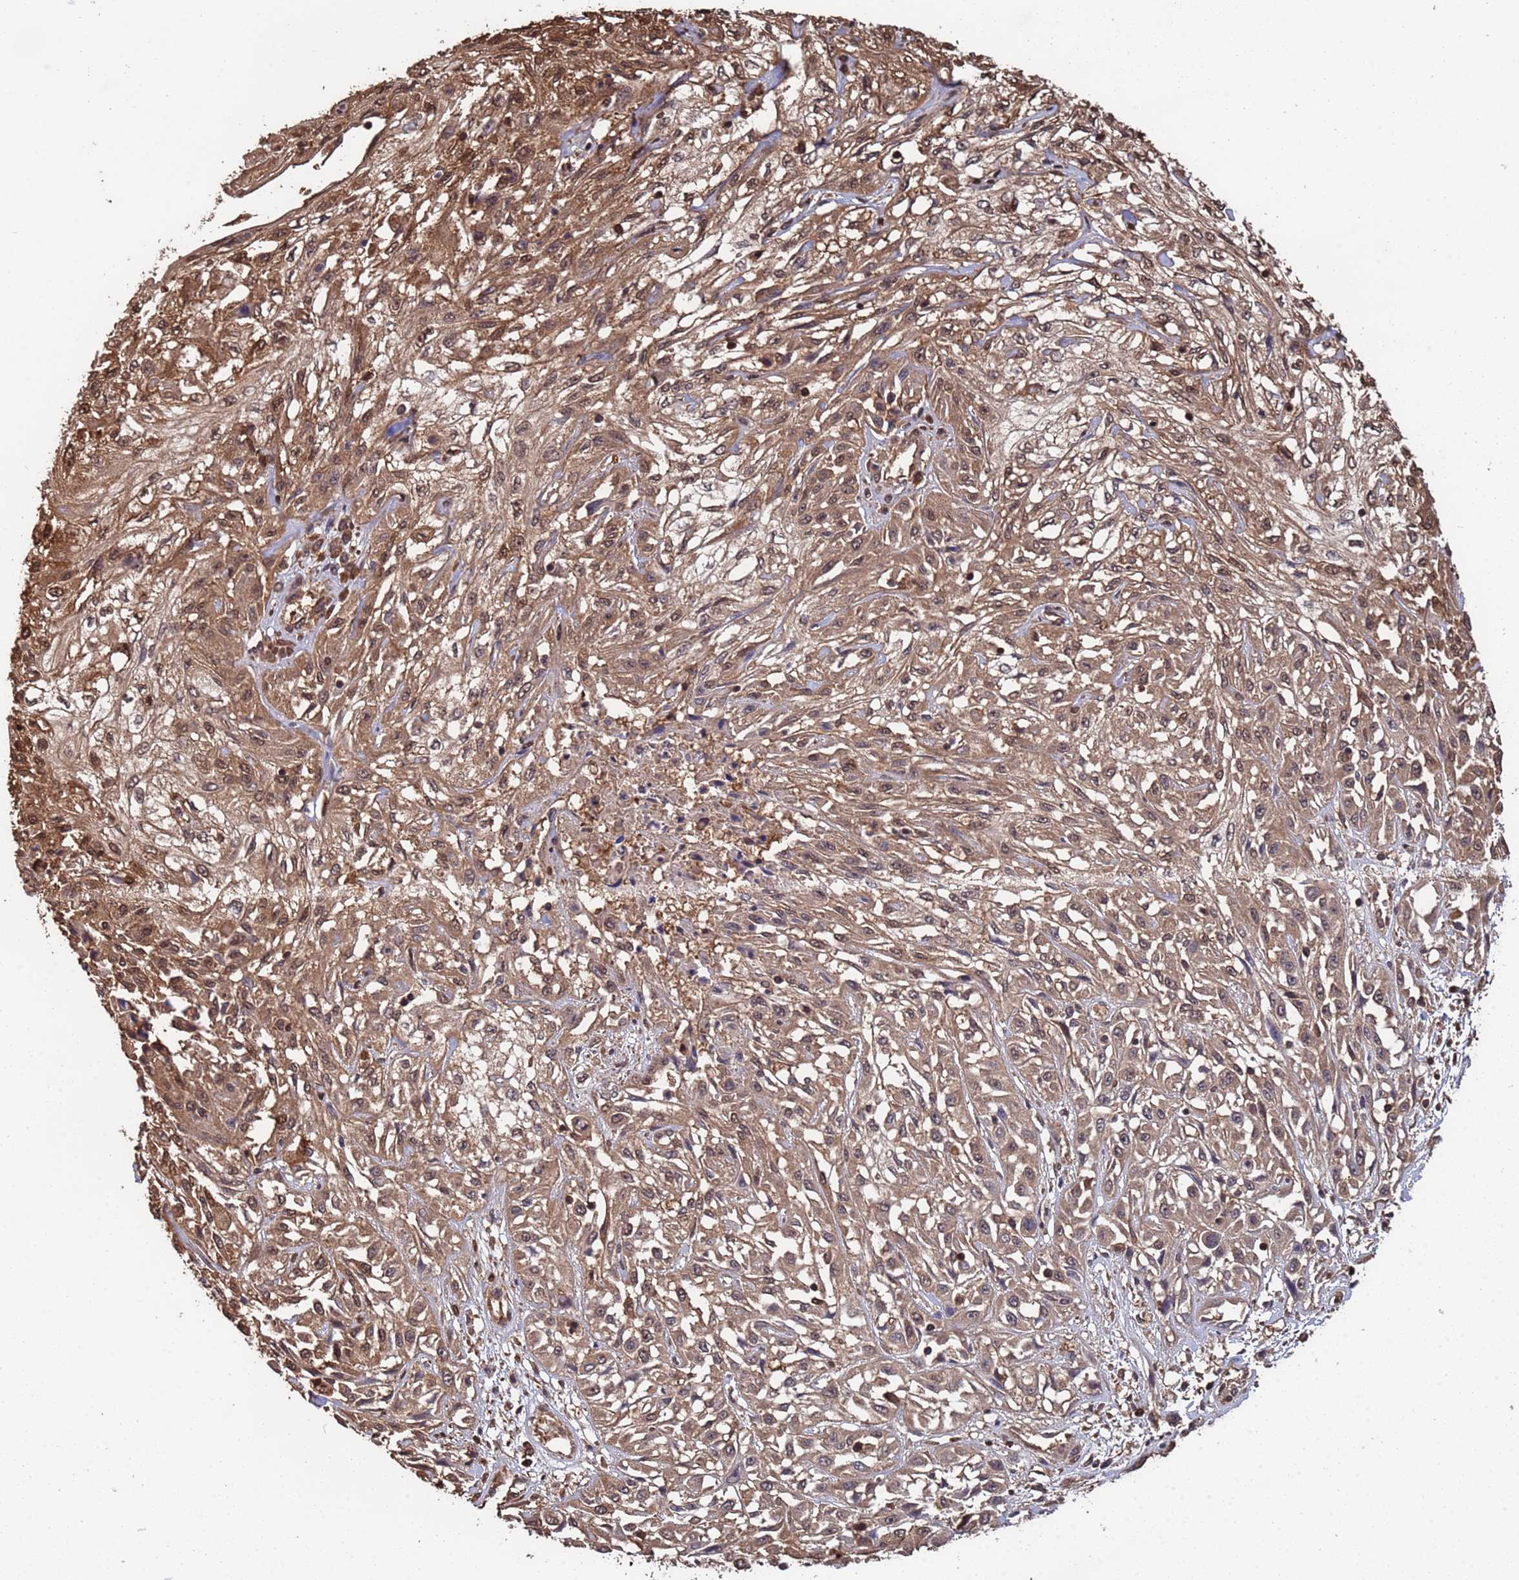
{"staining": {"intensity": "moderate", "quantity": ">75%", "location": "cytoplasmic/membranous,nuclear"}, "tissue": "skin cancer", "cell_type": "Tumor cells", "image_type": "cancer", "snomed": [{"axis": "morphology", "description": "Squamous cell carcinoma, NOS"}, {"axis": "morphology", "description": "Squamous cell carcinoma, metastatic, NOS"}, {"axis": "topography", "description": "Skin"}, {"axis": "topography", "description": "Lymph node"}], "caption": "Skin cancer was stained to show a protein in brown. There is medium levels of moderate cytoplasmic/membranous and nuclear expression in about >75% of tumor cells.", "gene": "SUMO4", "patient": {"sex": "male", "age": 75}}